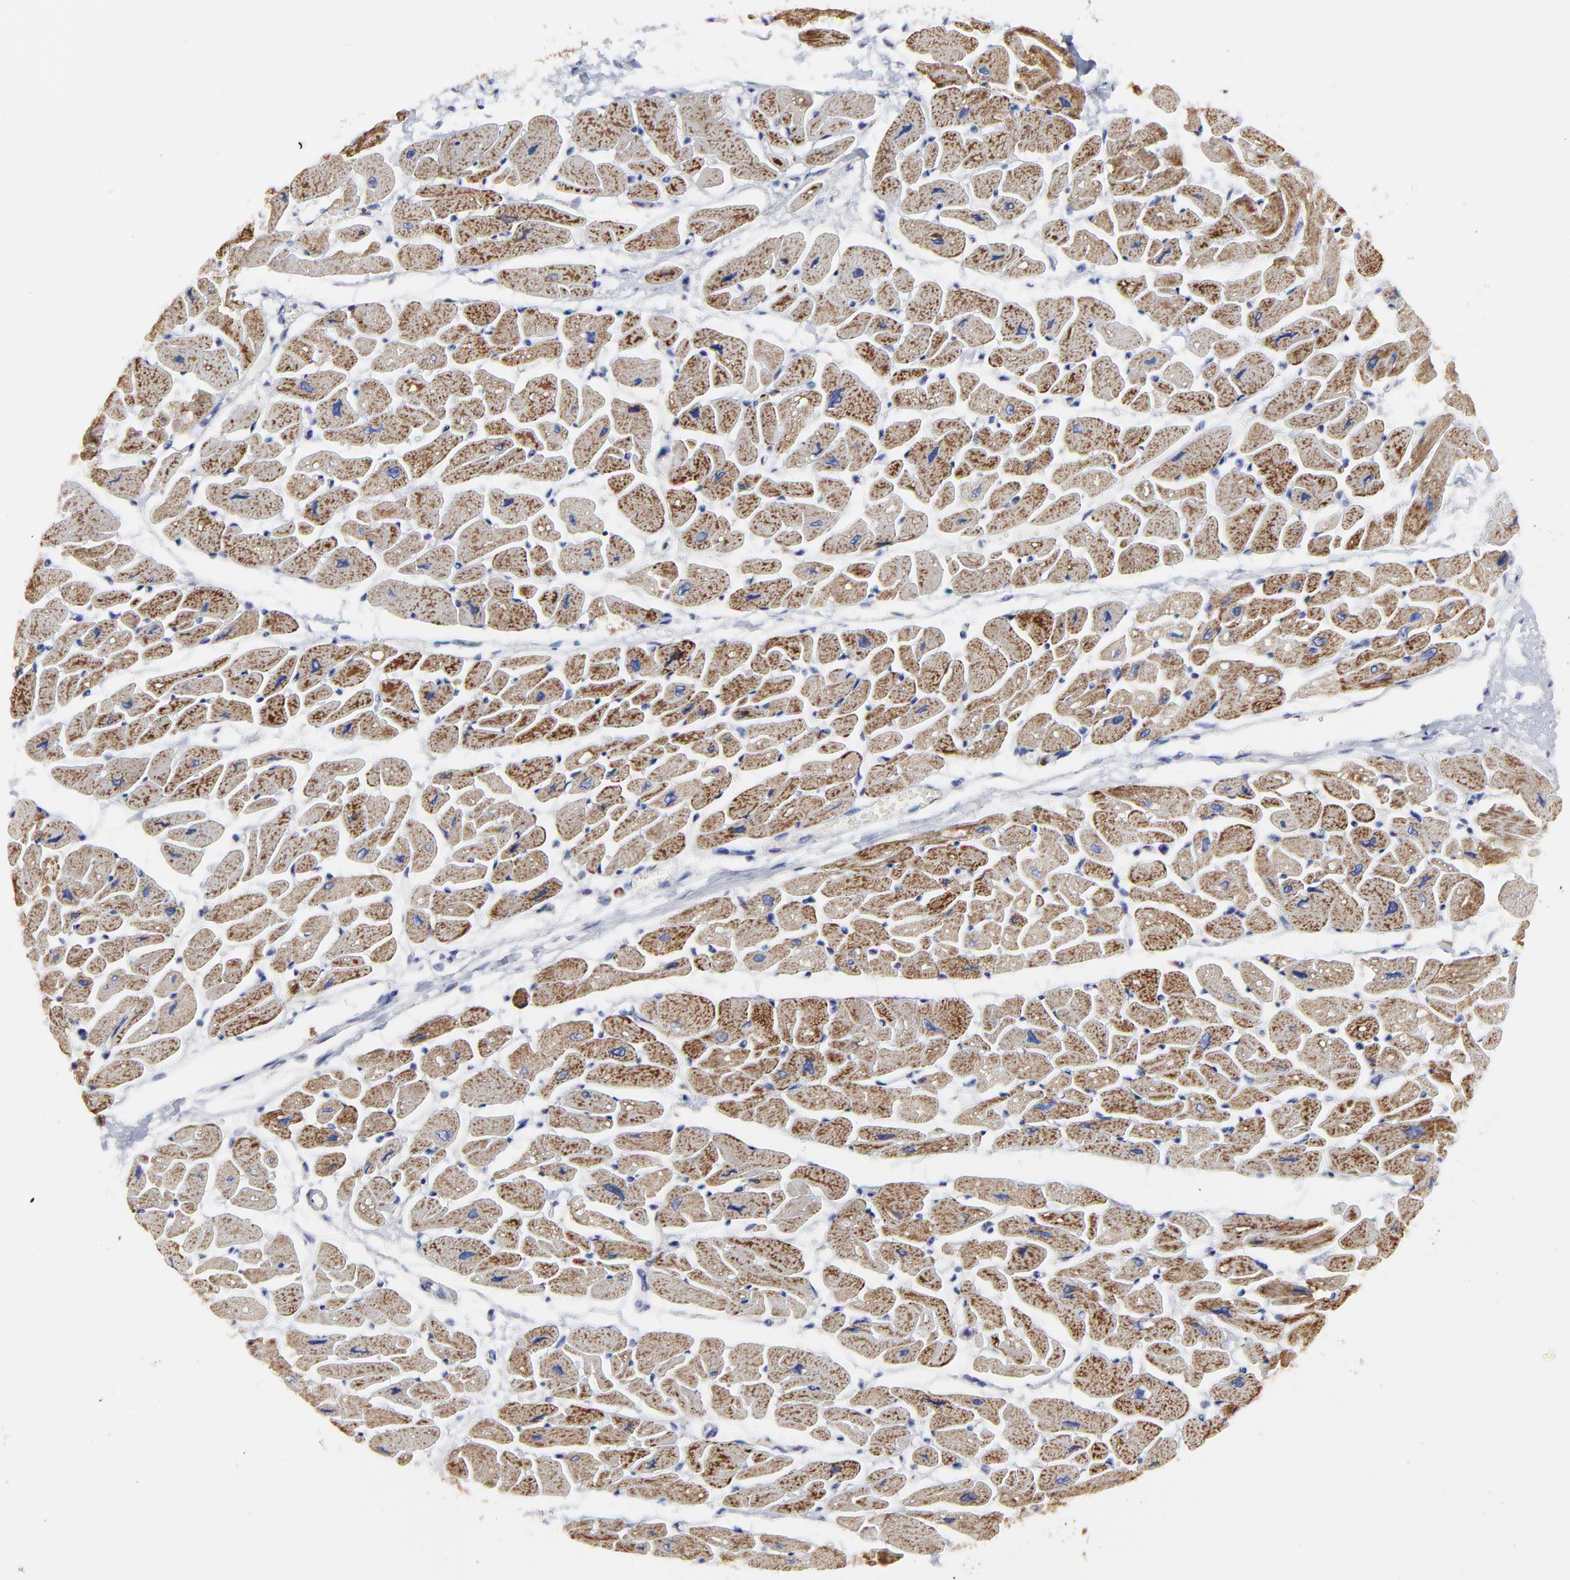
{"staining": {"intensity": "strong", "quantity": ">75%", "location": "cytoplasmic/membranous"}, "tissue": "heart muscle", "cell_type": "Cardiomyocytes", "image_type": "normal", "snomed": [{"axis": "morphology", "description": "Normal tissue, NOS"}, {"axis": "topography", "description": "Heart"}], "caption": "Protein staining by immunohistochemistry shows strong cytoplasmic/membranous staining in about >75% of cardiomyocytes in normal heart muscle.", "gene": "NCAPH", "patient": {"sex": "female", "age": 54}}